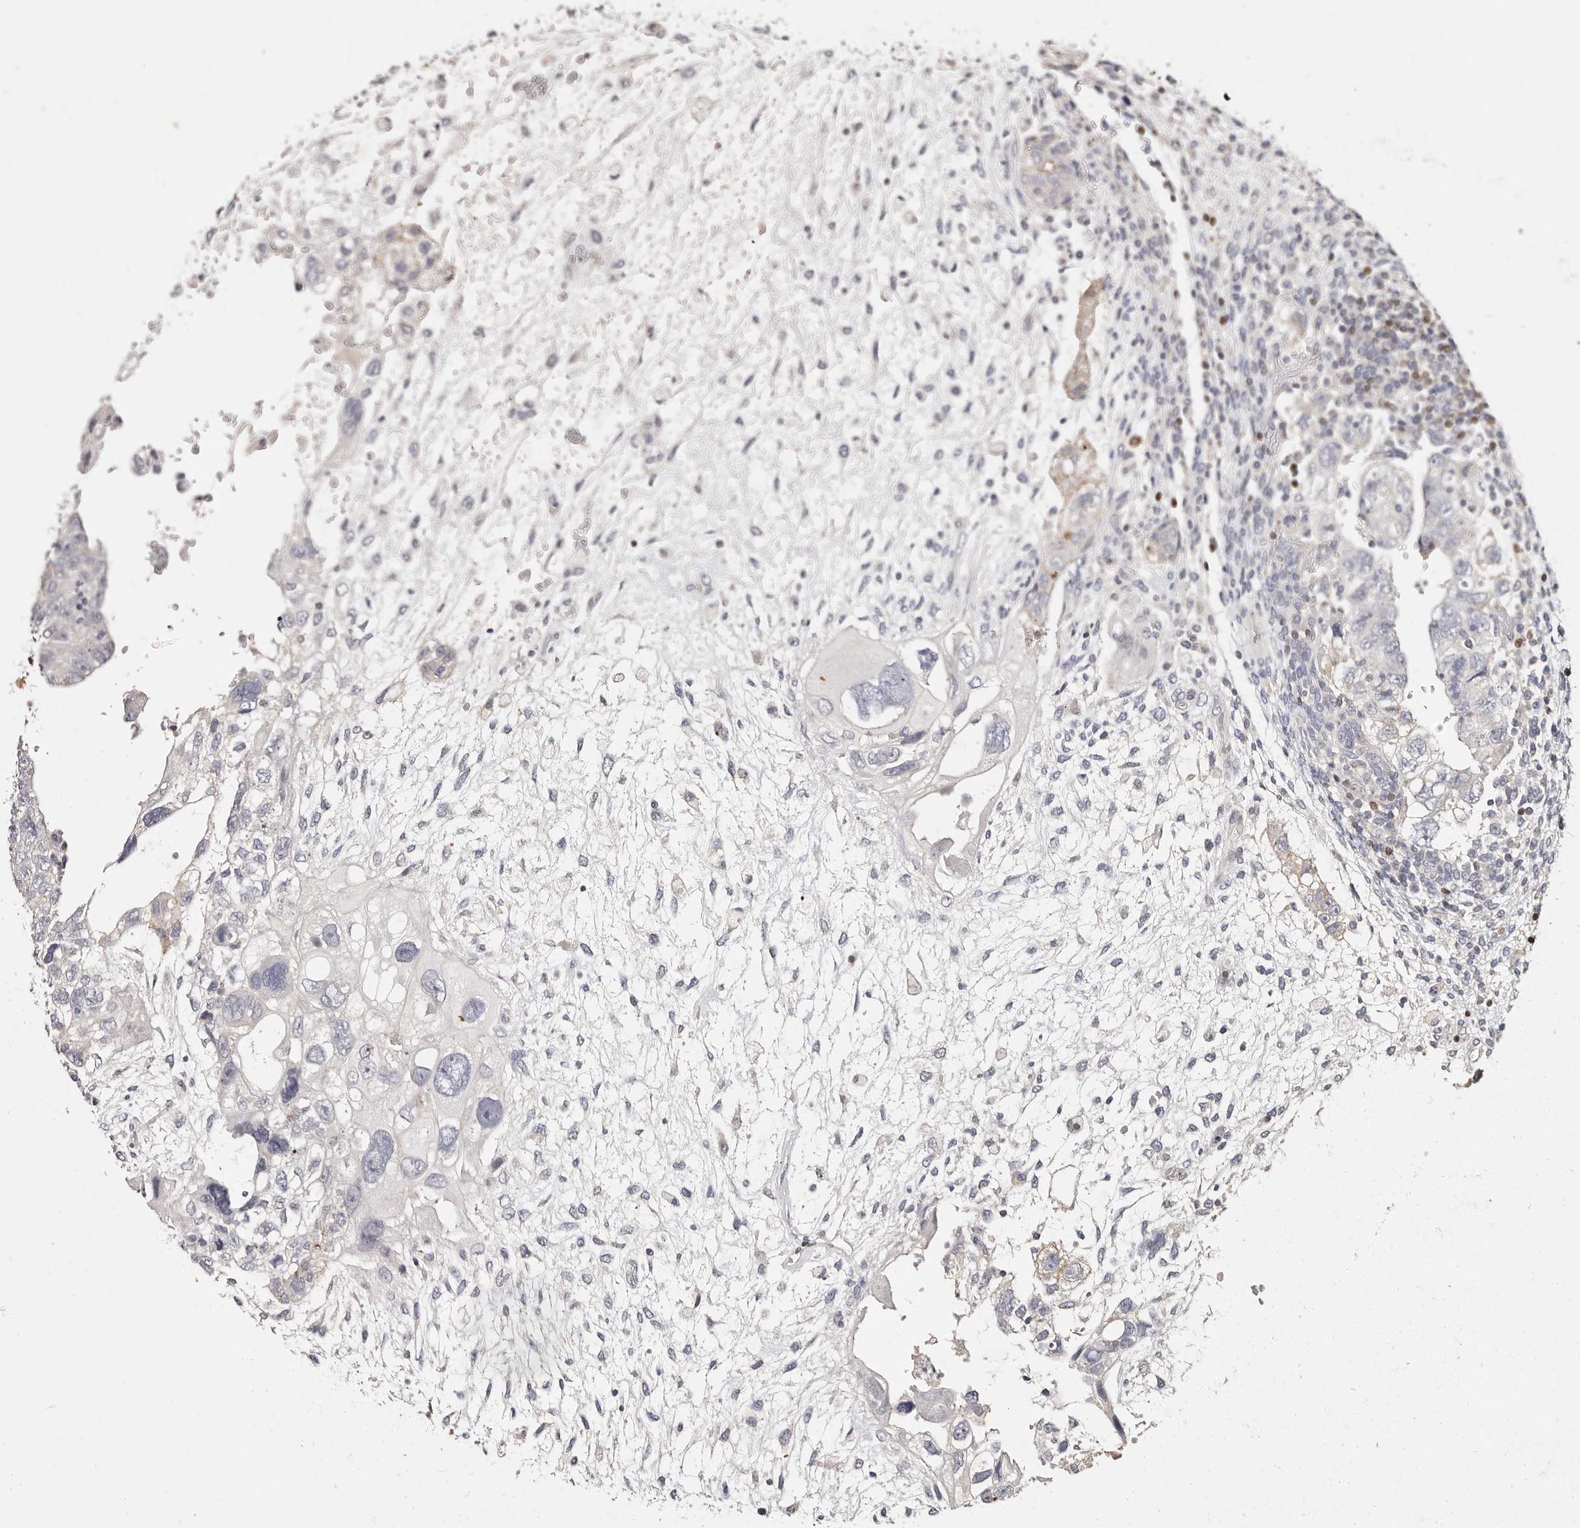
{"staining": {"intensity": "negative", "quantity": "none", "location": "none"}, "tissue": "testis cancer", "cell_type": "Tumor cells", "image_type": "cancer", "snomed": [{"axis": "morphology", "description": "Carcinoma, Embryonal, NOS"}, {"axis": "topography", "description": "Testis"}], "caption": "This is an immunohistochemistry (IHC) photomicrograph of human testis embryonal carcinoma. There is no staining in tumor cells.", "gene": "IQGAP3", "patient": {"sex": "male", "age": 36}}